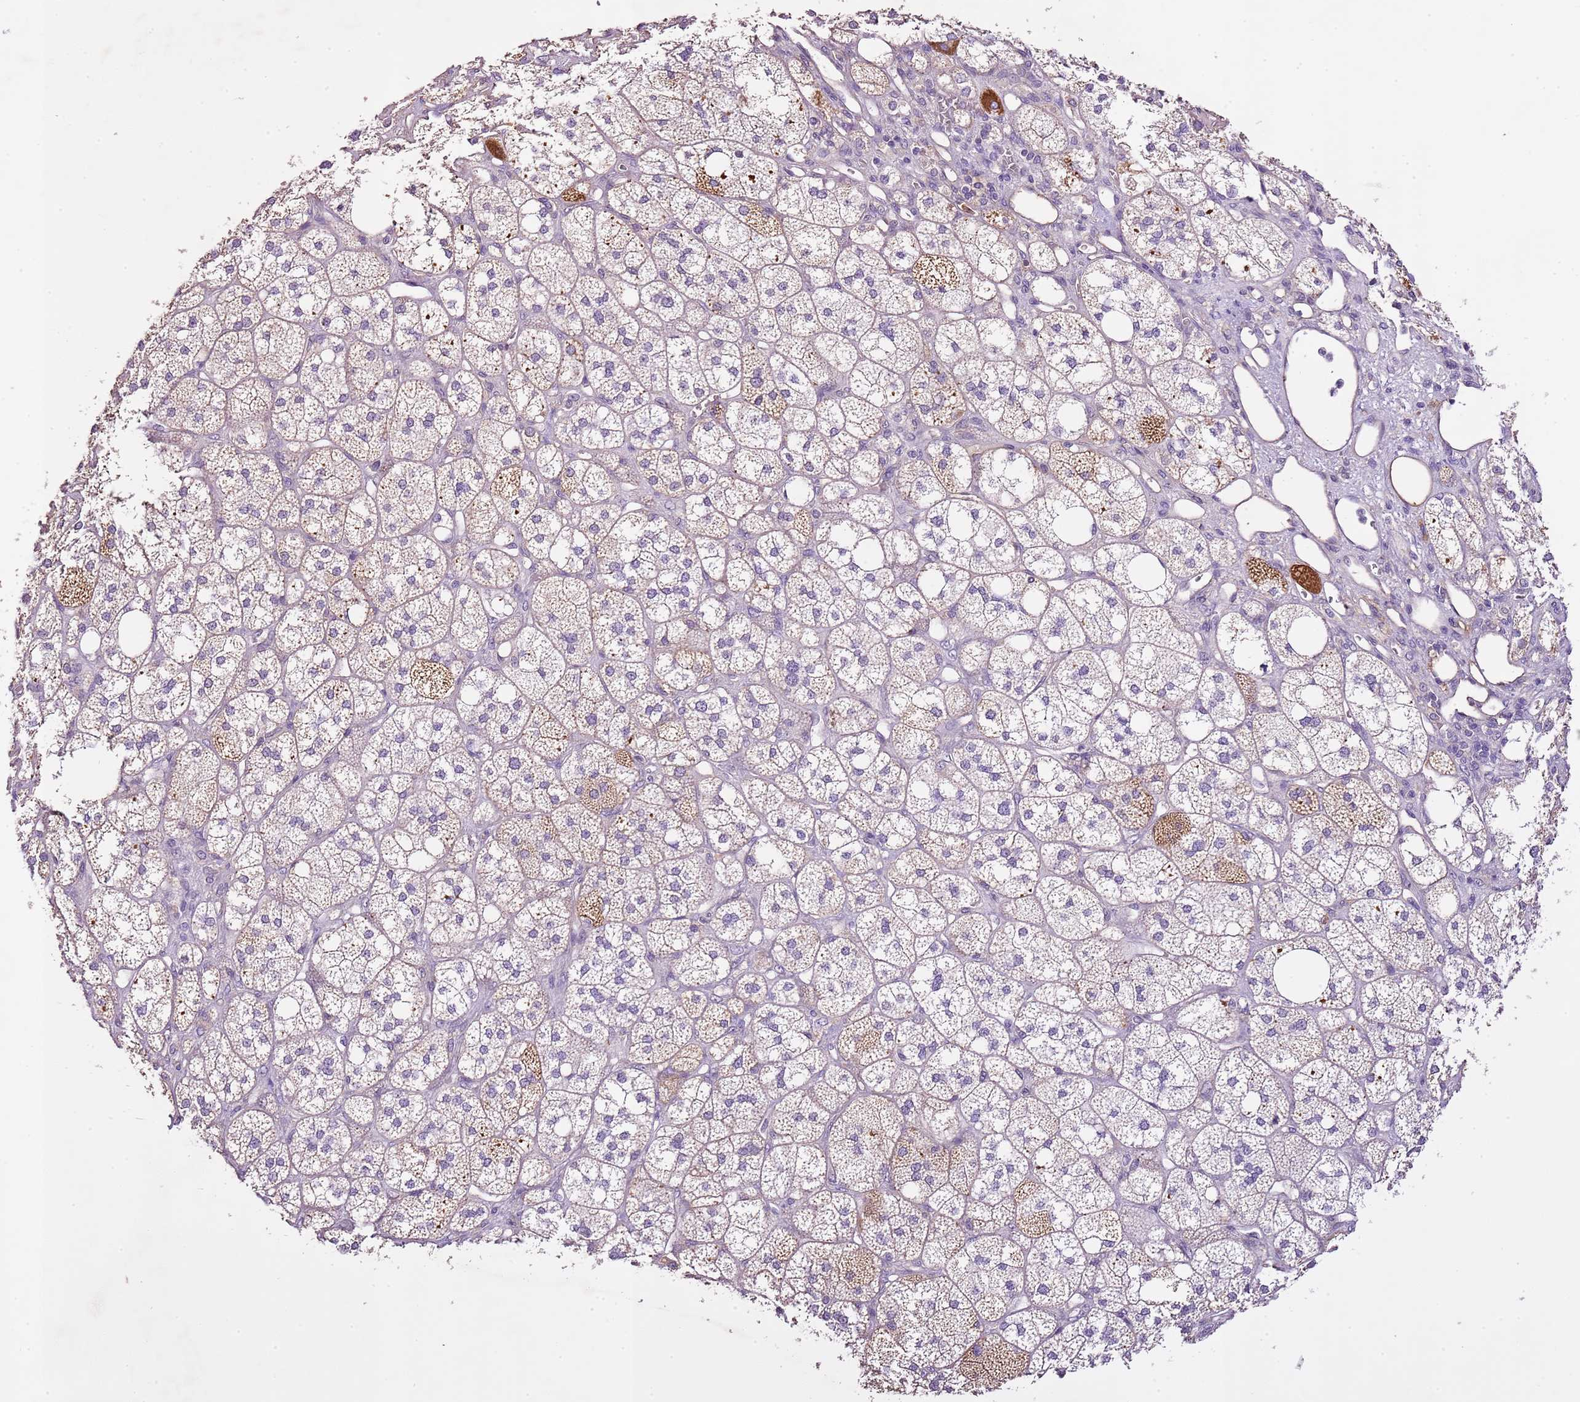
{"staining": {"intensity": "moderate", "quantity": "<25%", "location": "cytoplasmic/membranous"}, "tissue": "adrenal gland", "cell_type": "Glandular cells", "image_type": "normal", "snomed": [{"axis": "morphology", "description": "Normal tissue, NOS"}, {"axis": "topography", "description": "Adrenal gland"}], "caption": "This is an image of immunohistochemistry staining of unremarkable adrenal gland, which shows moderate positivity in the cytoplasmic/membranous of glandular cells.", "gene": "CMKLR1", "patient": {"sex": "male", "age": 61}}